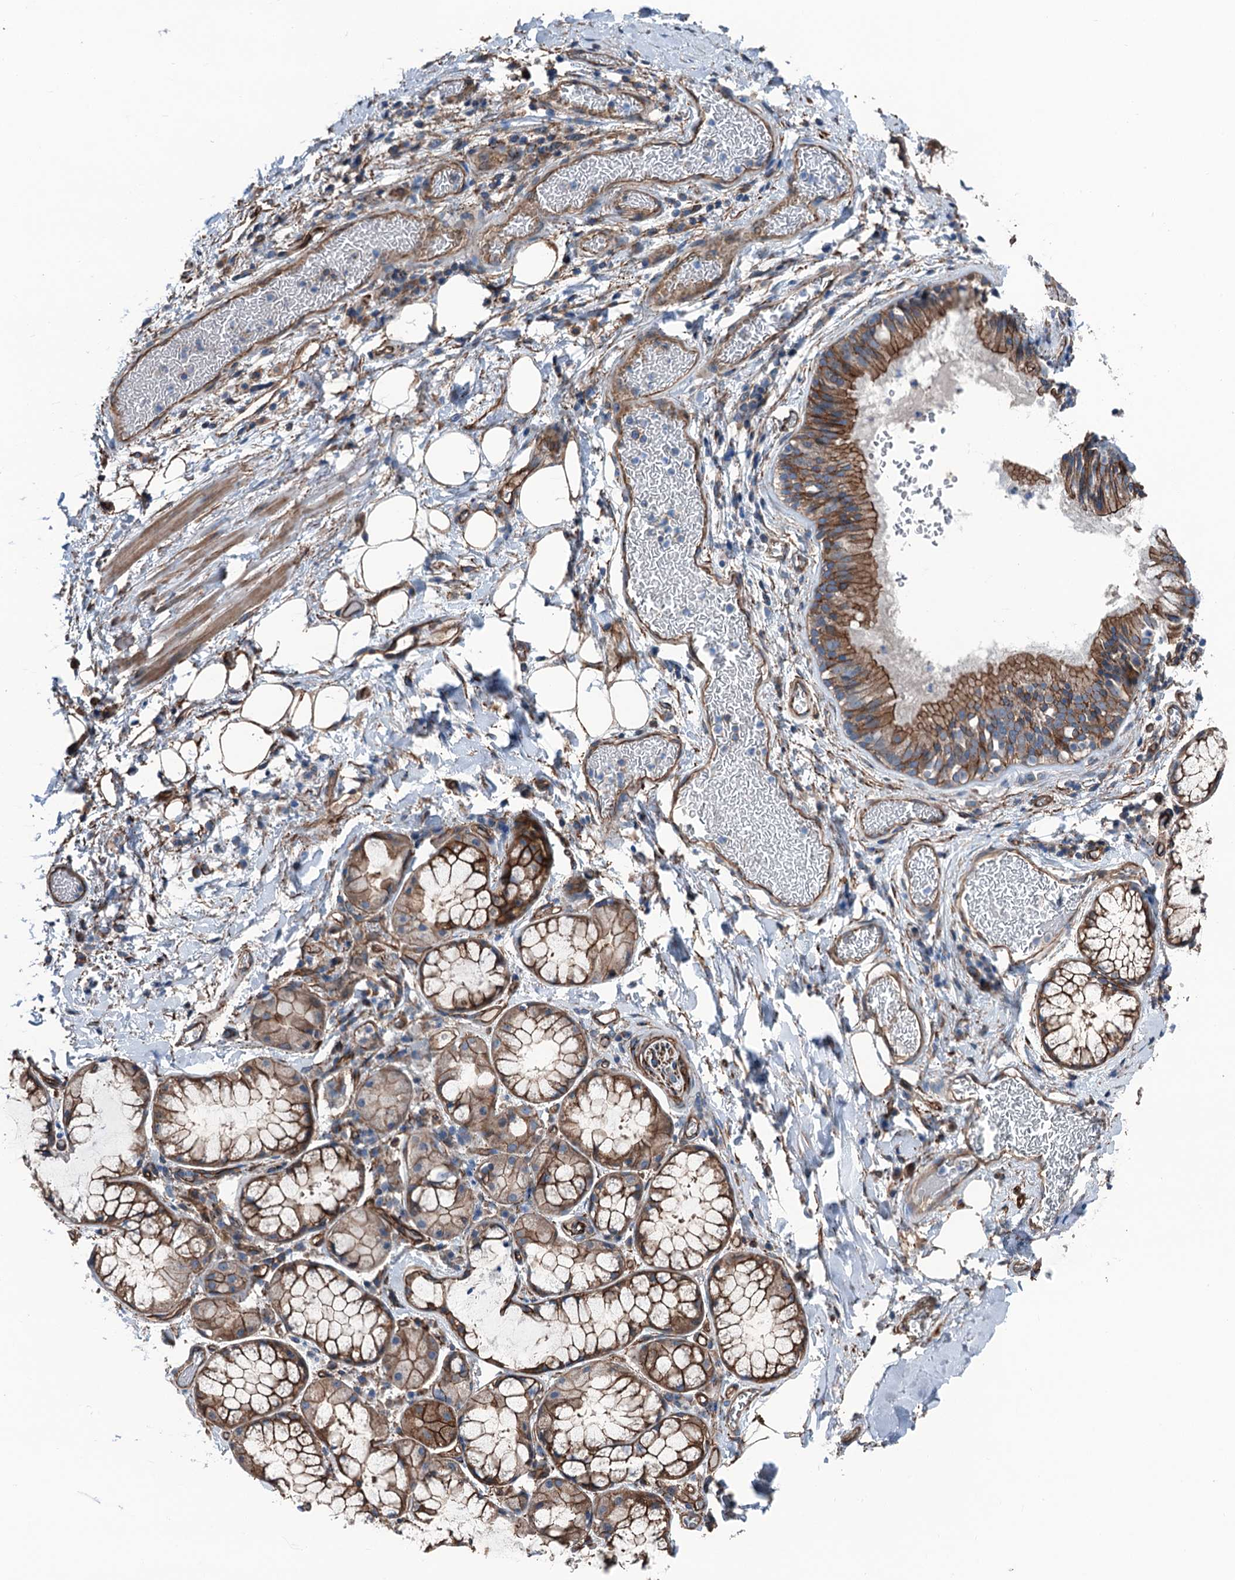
{"staining": {"intensity": "moderate", "quantity": ">75%", "location": "cytoplasmic/membranous"}, "tissue": "adipose tissue", "cell_type": "Adipocytes", "image_type": "normal", "snomed": [{"axis": "morphology", "description": "Normal tissue, NOS"}, {"axis": "topography", "description": "Lymph node"}, {"axis": "topography", "description": "Cartilage tissue"}, {"axis": "topography", "description": "Bronchus"}], "caption": "Adipose tissue stained for a protein (brown) displays moderate cytoplasmic/membranous positive positivity in approximately >75% of adipocytes.", "gene": "NMRAL1", "patient": {"sex": "male", "age": 63}}